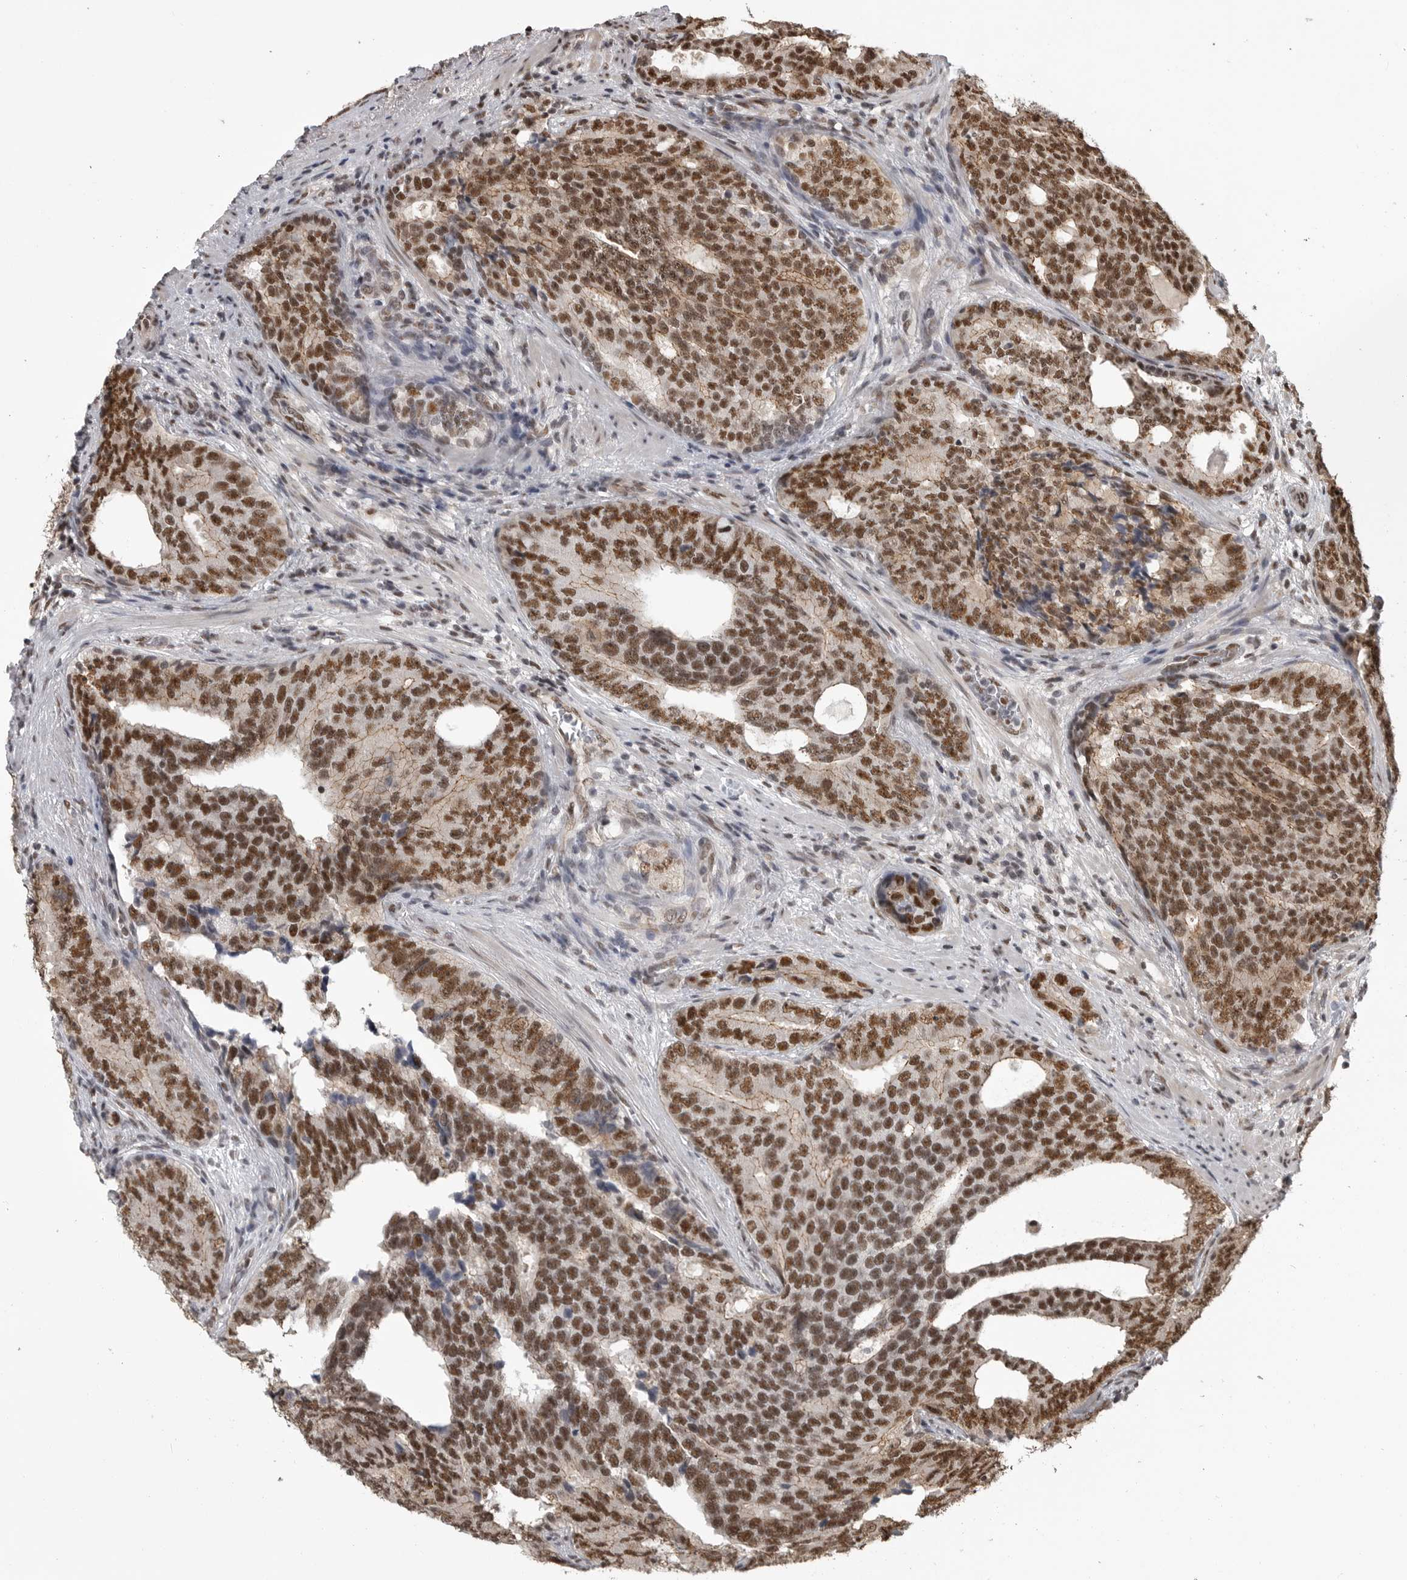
{"staining": {"intensity": "strong", "quantity": ">75%", "location": "nuclear"}, "tissue": "prostate cancer", "cell_type": "Tumor cells", "image_type": "cancer", "snomed": [{"axis": "morphology", "description": "Adenocarcinoma, High grade"}, {"axis": "topography", "description": "Prostate"}], "caption": "Prostate cancer (high-grade adenocarcinoma) was stained to show a protein in brown. There is high levels of strong nuclear staining in approximately >75% of tumor cells.", "gene": "CBLL1", "patient": {"sex": "male", "age": 56}}